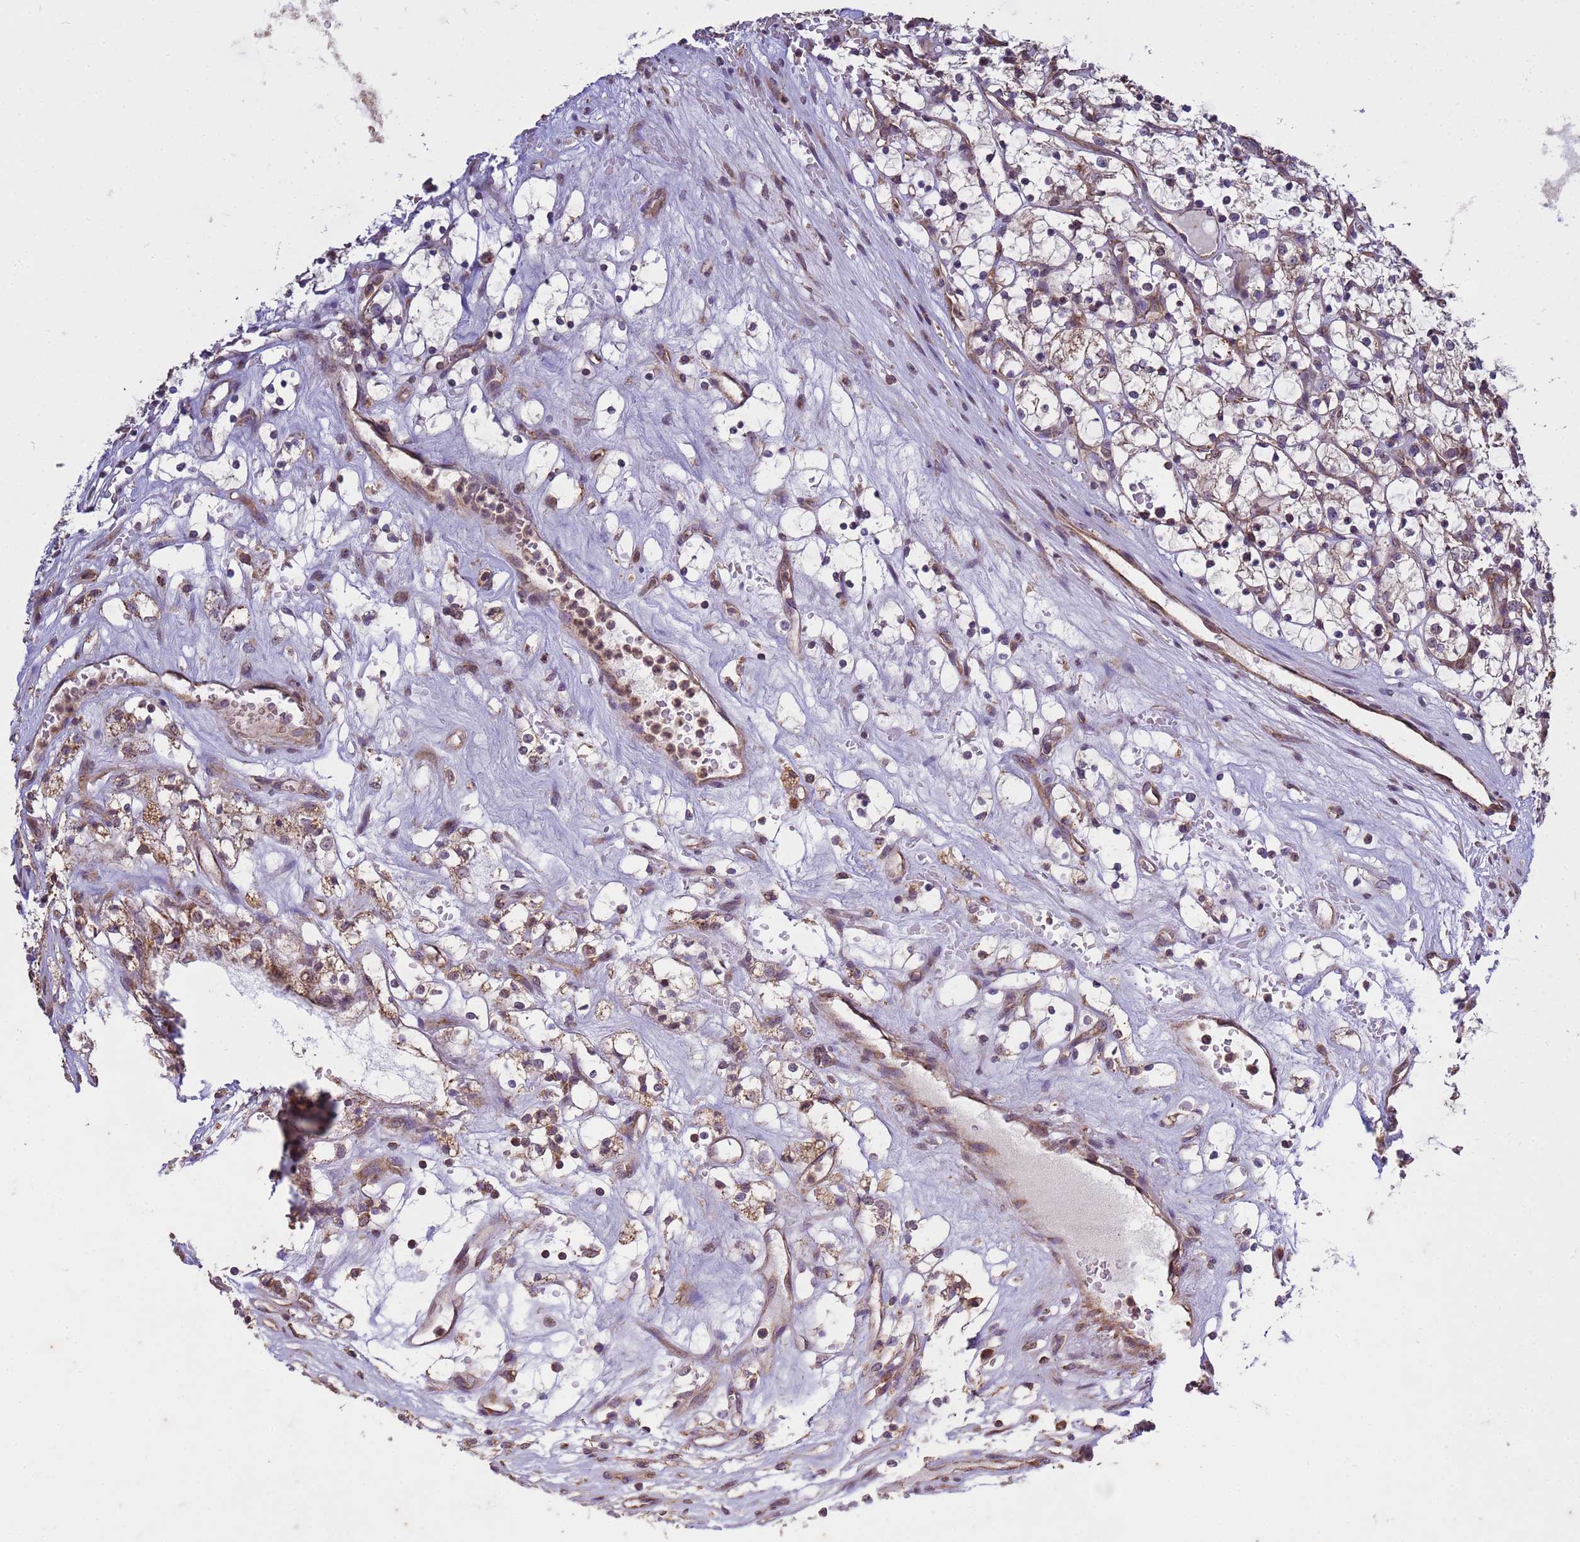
{"staining": {"intensity": "moderate", "quantity": "<25%", "location": "cytoplasmic/membranous"}, "tissue": "renal cancer", "cell_type": "Tumor cells", "image_type": "cancer", "snomed": [{"axis": "morphology", "description": "Adenocarcinoma, NOS"}, {"axis": "topography", "description": "Kidney"}], "caption": "A micrograph of human renal cancer stained for a protein shows moderate cytoplasmic/membranous brown staining in tumor cells.", "gene": "P2RX7", "patient": {"sex": "female", "age": 69}}